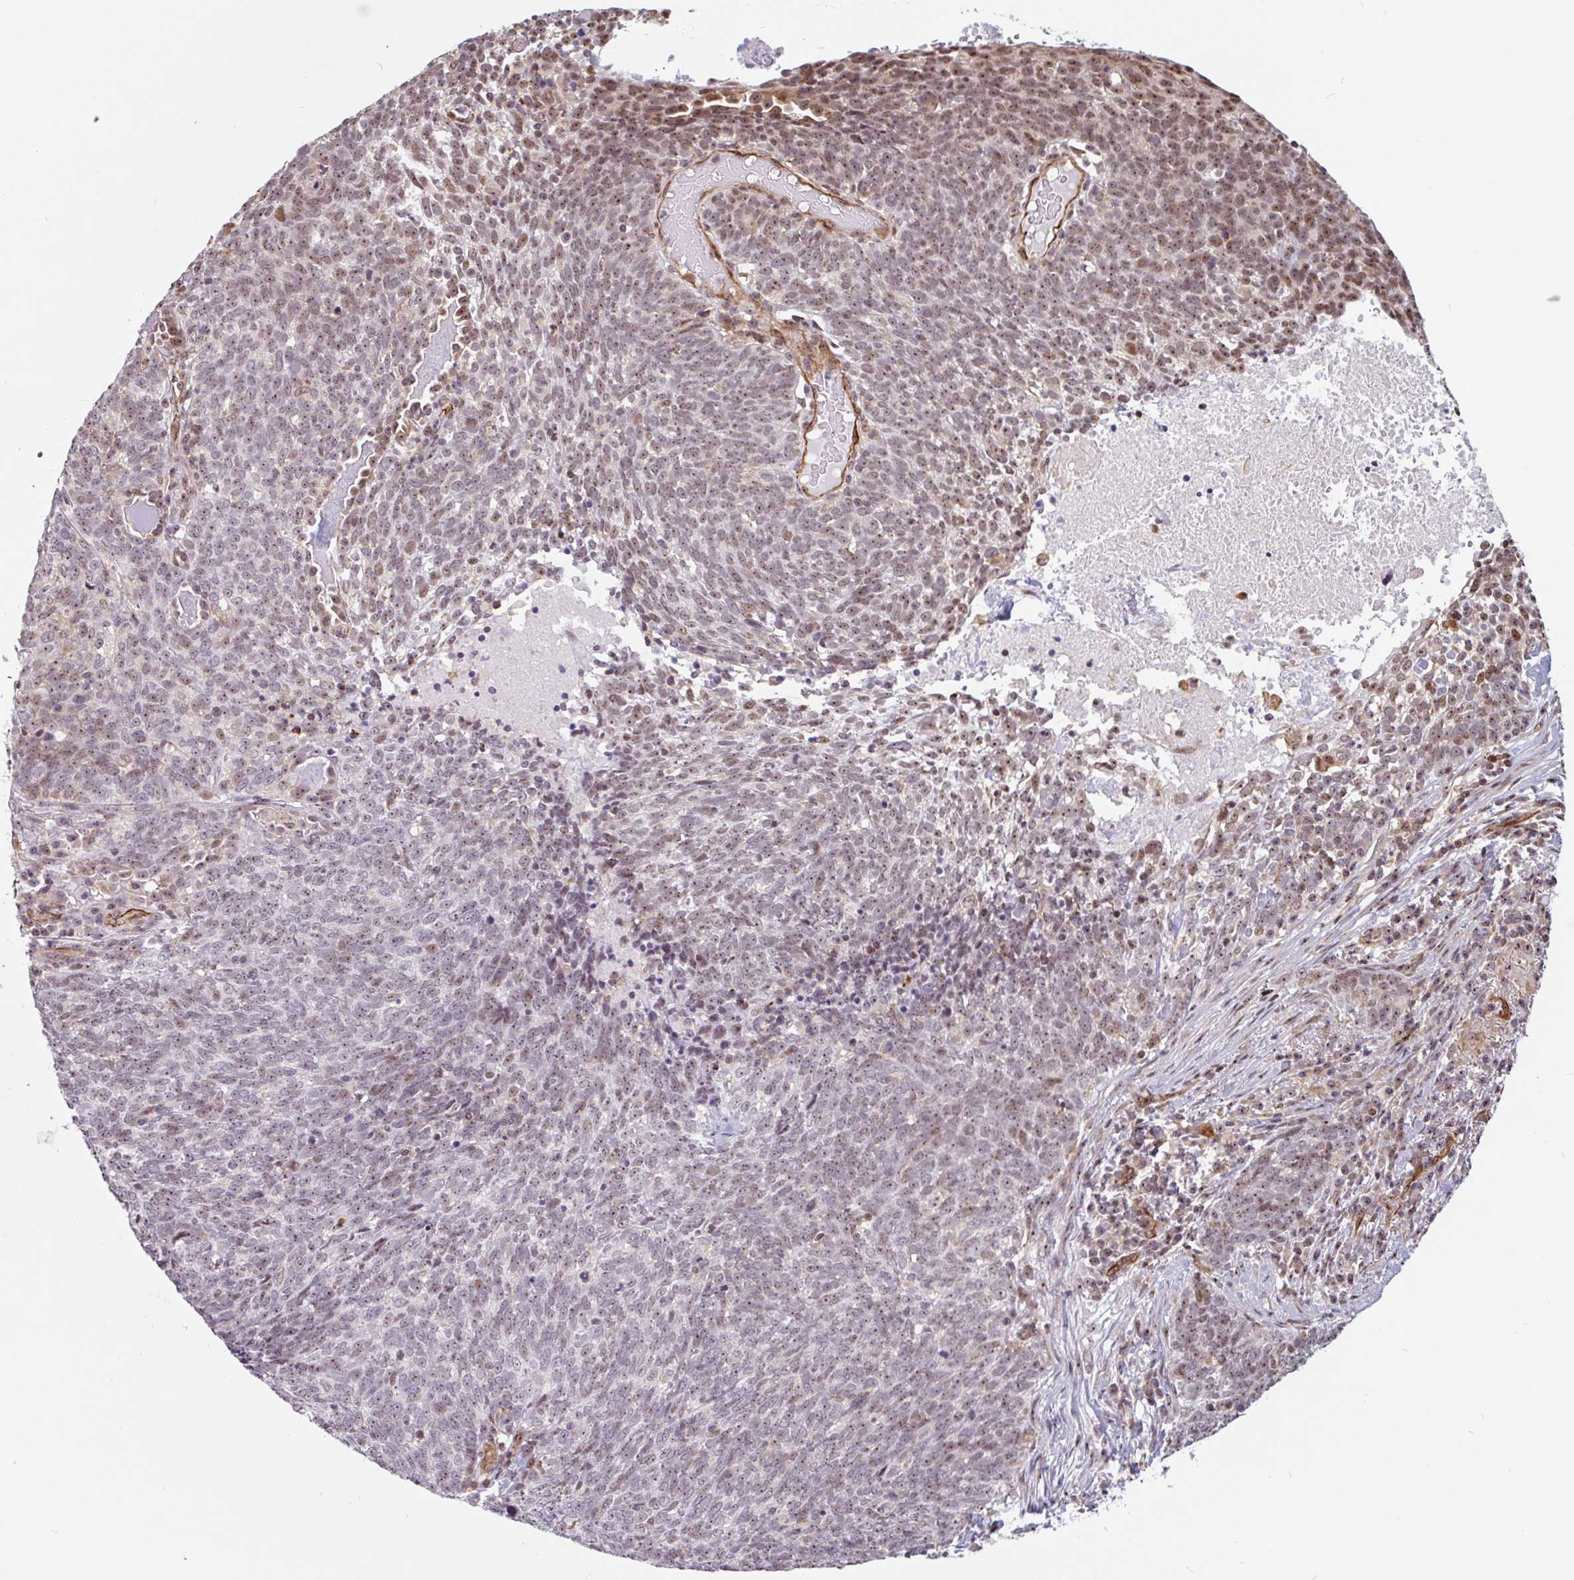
{"staining": {"intensity": "moderate", "quantity": "25%-75%", "location": "nuclear"}, "tissue": "lung cancer", "cell_type": "Tumor cells", "image_type": "cancer", "snomed": [{"axis": "morphology", "description": "Squamous cell carcinoma, NOS"}, {"axis": "topography", "description": "Lung"}], "caption": "Moderate nuclear expression is identified in about 25%-75% of tumor cells in squamous cell carcinoma (lung).", "gene": "ZNF689", "patient": {"sex": "female", "age": 72}}